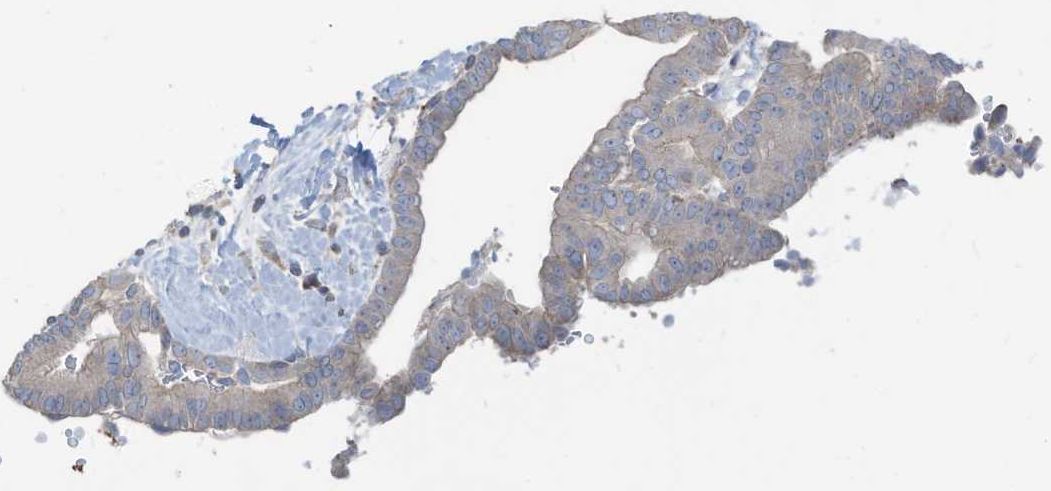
{"staining": {"intensity": "weak", "quantity": "<25%", "location": "cytoplasmic/membranous"}, "tissue": "liver cancer", "cell_type": "Tumor cells", "image_type": "cancer", "snomed": [{"axis": "morphology", "description": "Cholangiocarcinoma"}, {"axis": "topography", "description": "Liver"}], "caption": "Cholangiocarcinoma (liver) stained for a protein using immunohistochemistry (IHC) shows no positivity tumor cells.", "gene": "GTPBP2", "patient": {"sex": "female", "age": 75}}